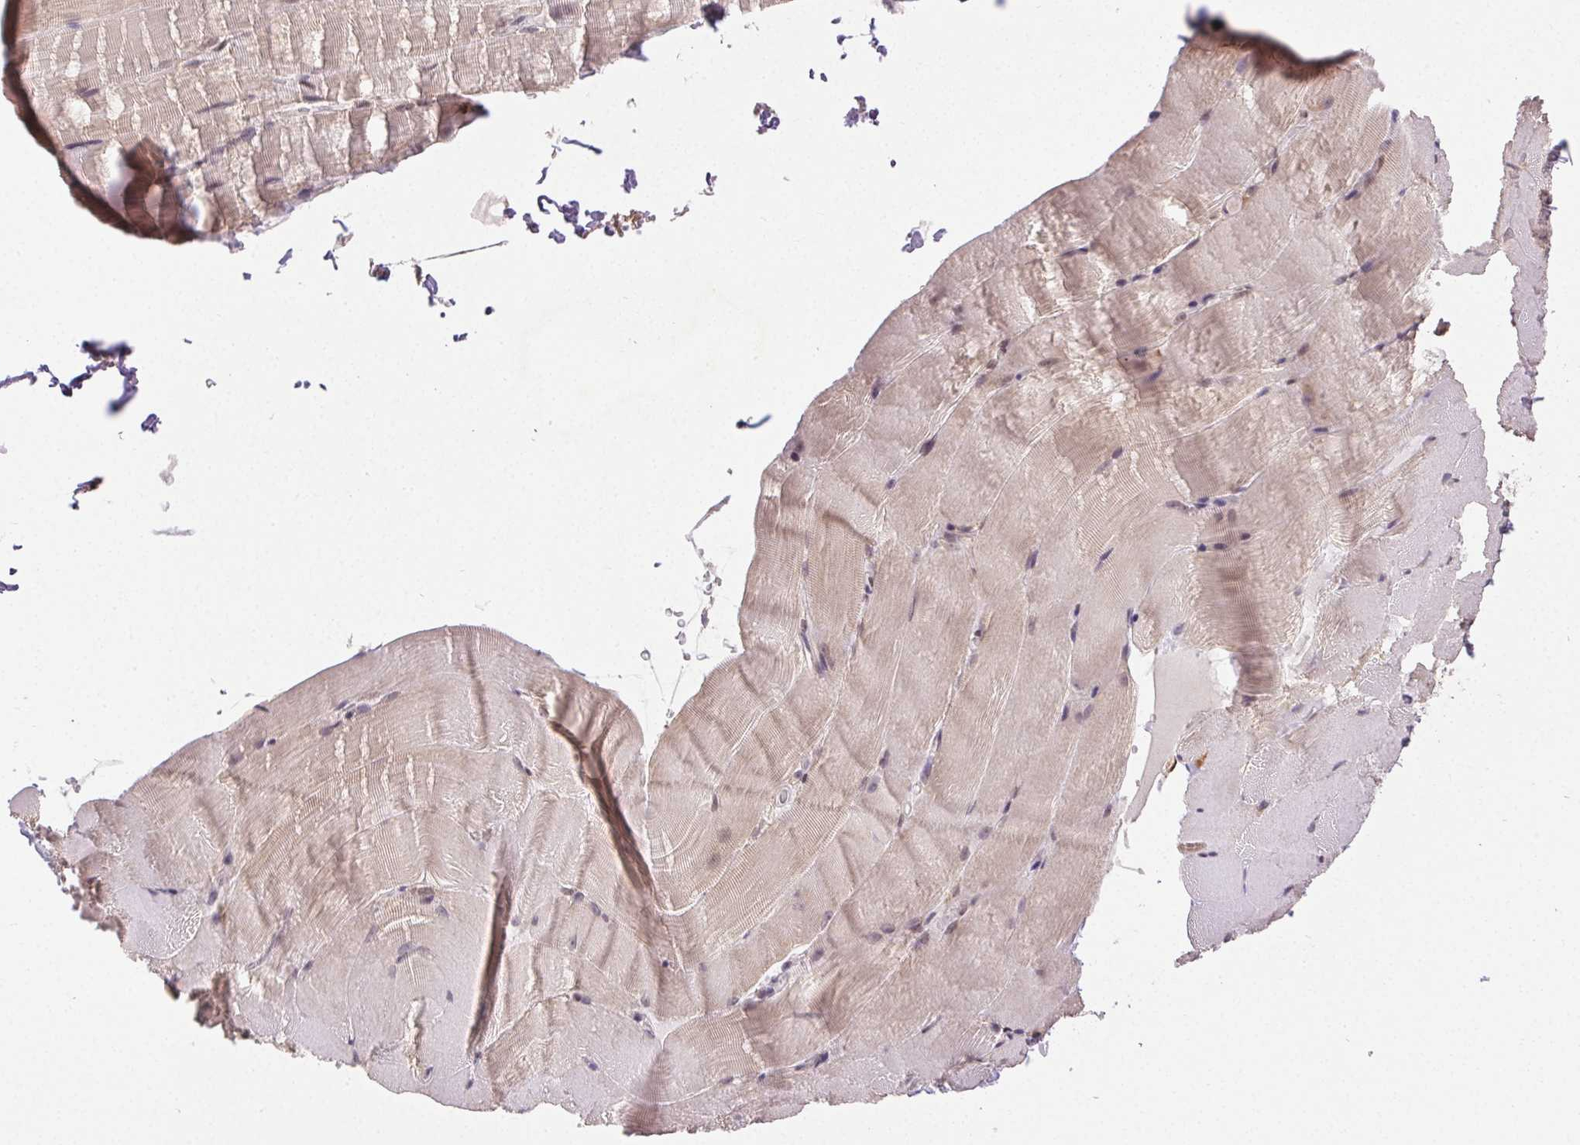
{"staining": {"intensity": "weak", "quantity": "25%-75%", "location": "cytoplasmic/membranous"}, "tissue": "skeletal muscle", "cell_type": "Myocytes", "image_type": "normal", "snomed": [{"axis": "morphology", "description": "Normal tissue, NOS"}, {"axis": "topography", "description": "Skeletal muscle"}], "caption": "This micrograph shows immunohistochemistry staining of normal skeletal muscle, with low weak cytoplasmic/membranous expression in approximately 25%-75% of myocytes.", "gene": "PIWIL4", "patient": {"sex": "female", "age": 37}}